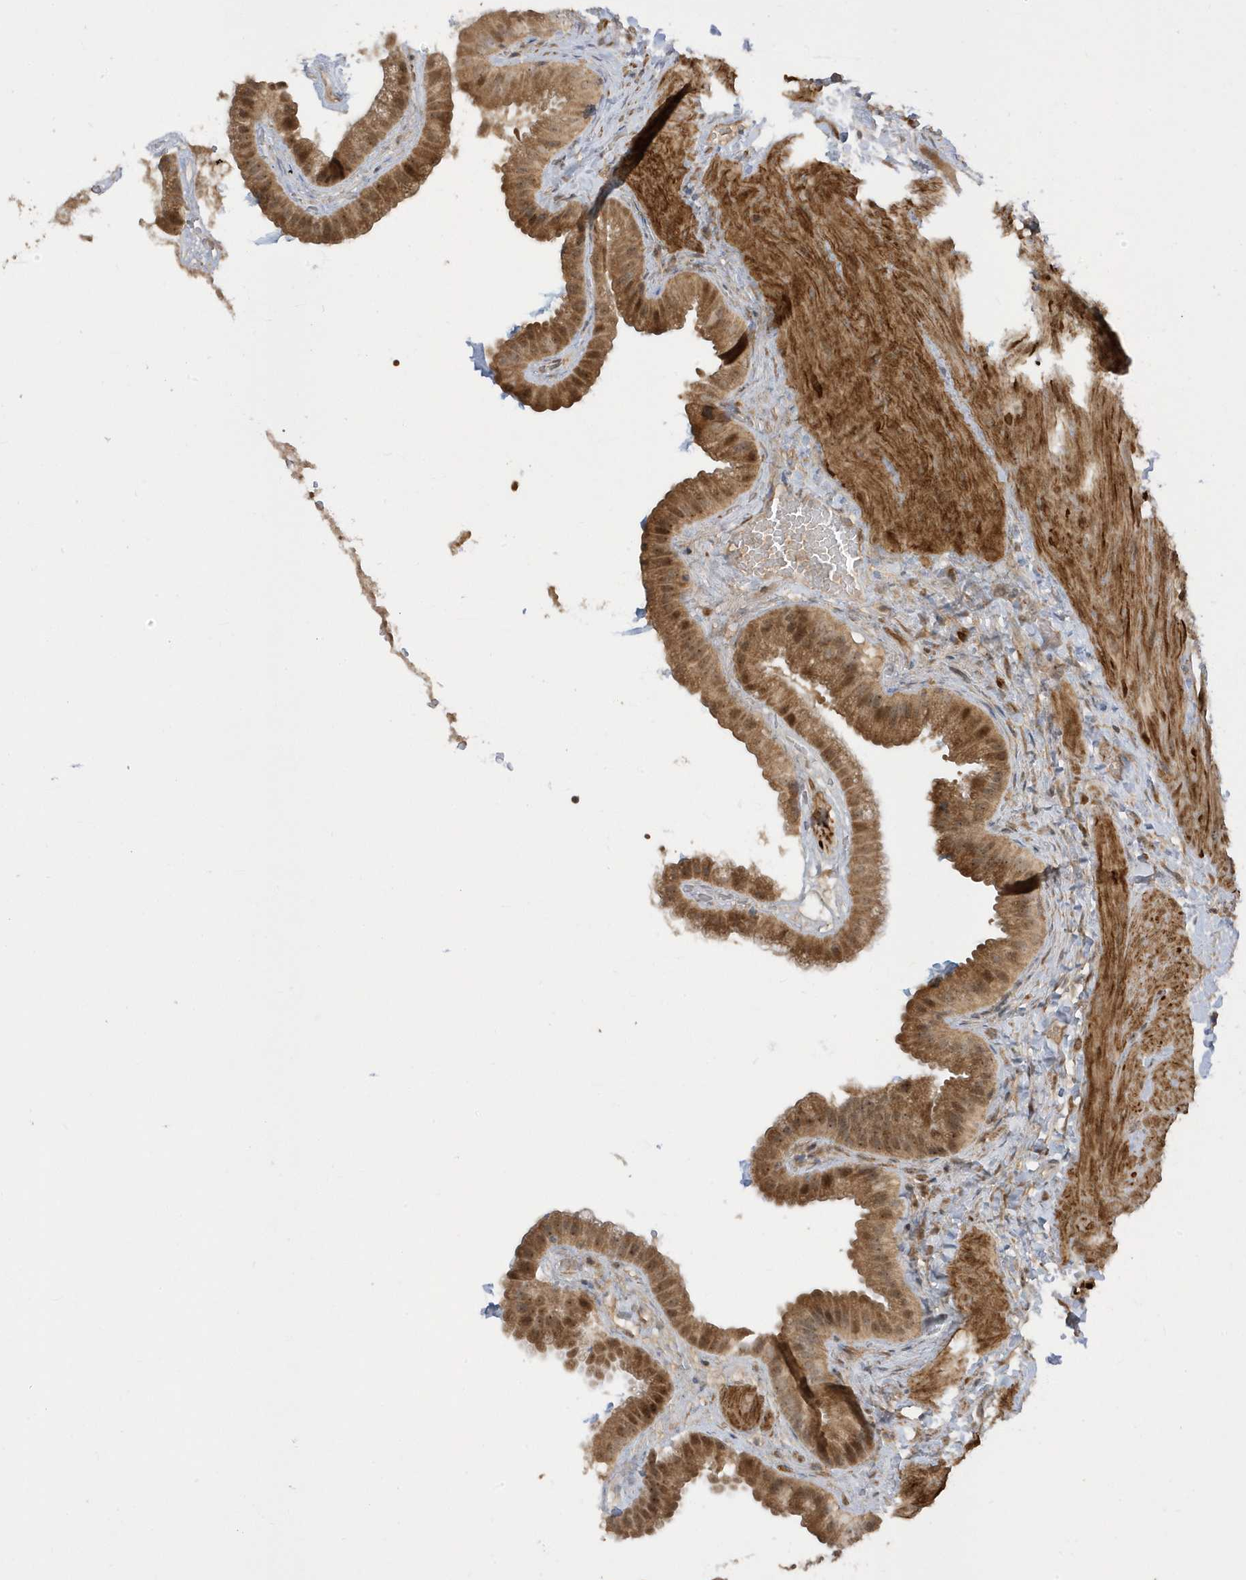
{"staining": {"intensity": "moderate", "quantity": ">75%", "location": "cytoplasmic/membranous,nuclear"}, "tissue": "gallbladder", "cell_type": "Glandular cells", "image_type": "normal", "snomed": [{"axis": "morphology", "description": "Normal tissue, NOS"}, {"axis": "topography", "description": "Gallbladder"}], "caption": "This photomicrograph shows IHC staining of normal human gallbladder, with medium moderate cytoplasmic/membranous,nuclear positivity in approximately >75% of glandular cells.", "gene": "ECM2", "patient": {"sex": "male", "age": 55}}